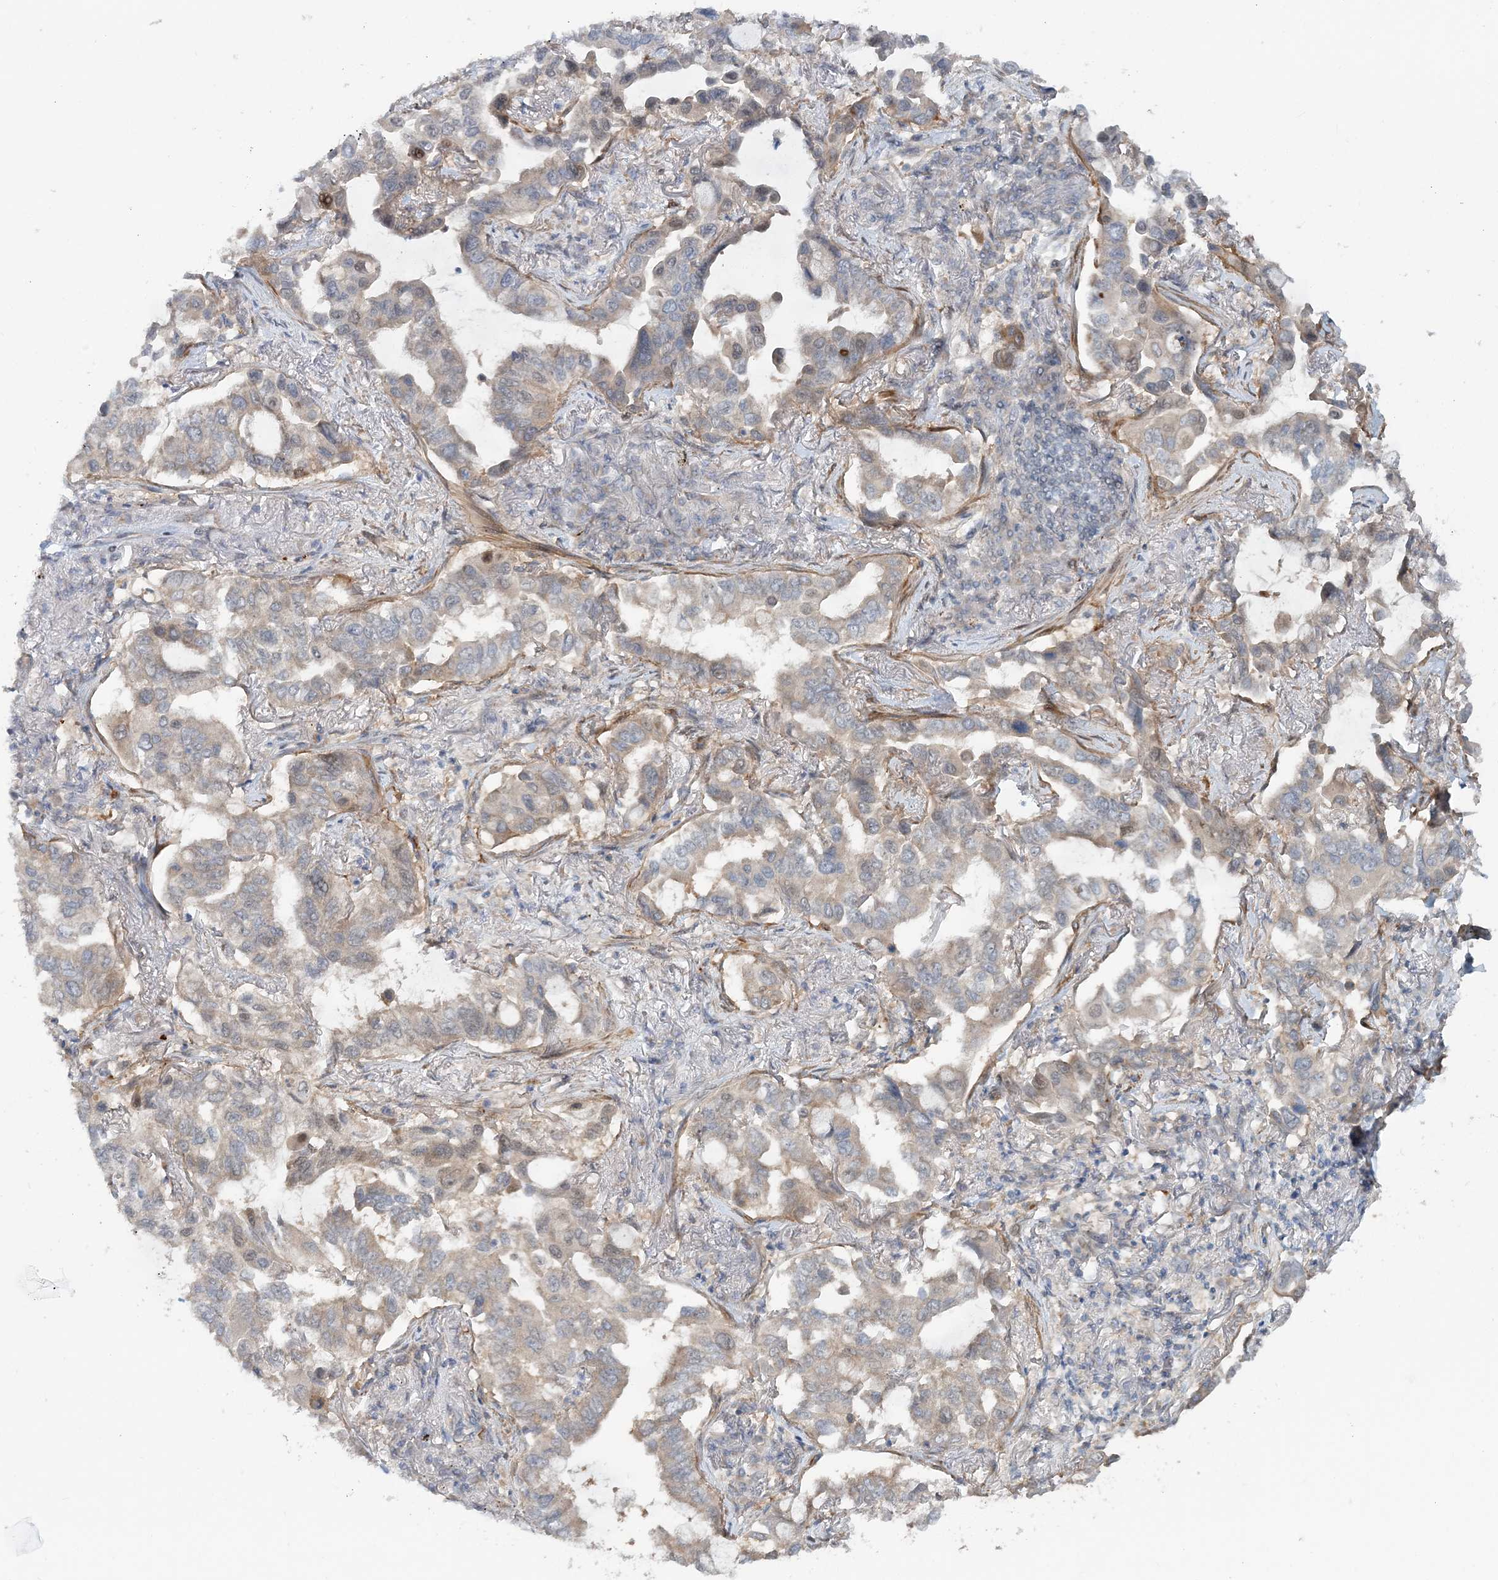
{"staining": {"intensity": "weak", "quantity": "25%-75%", "location": "cytoplasmic/membranous"}, "tissue": "lung cancer", "cell_type": "Tumor cells", "image_type": "cancer", "snomed": [{"axis": "morphology", "description": "Adenocarcinoma, NOS"}, {"axis": "topography", "description": "Lung"}], "caption": "An immunohistochemistry image of tumor tissue is shown. Protein staining in brown highlights weak cytoplasmic/membranous positivity in lung adenocarcinoma within tumor cells.", "gene": "GEMIN5", "patient": {"sex": "male", "age": 64}}